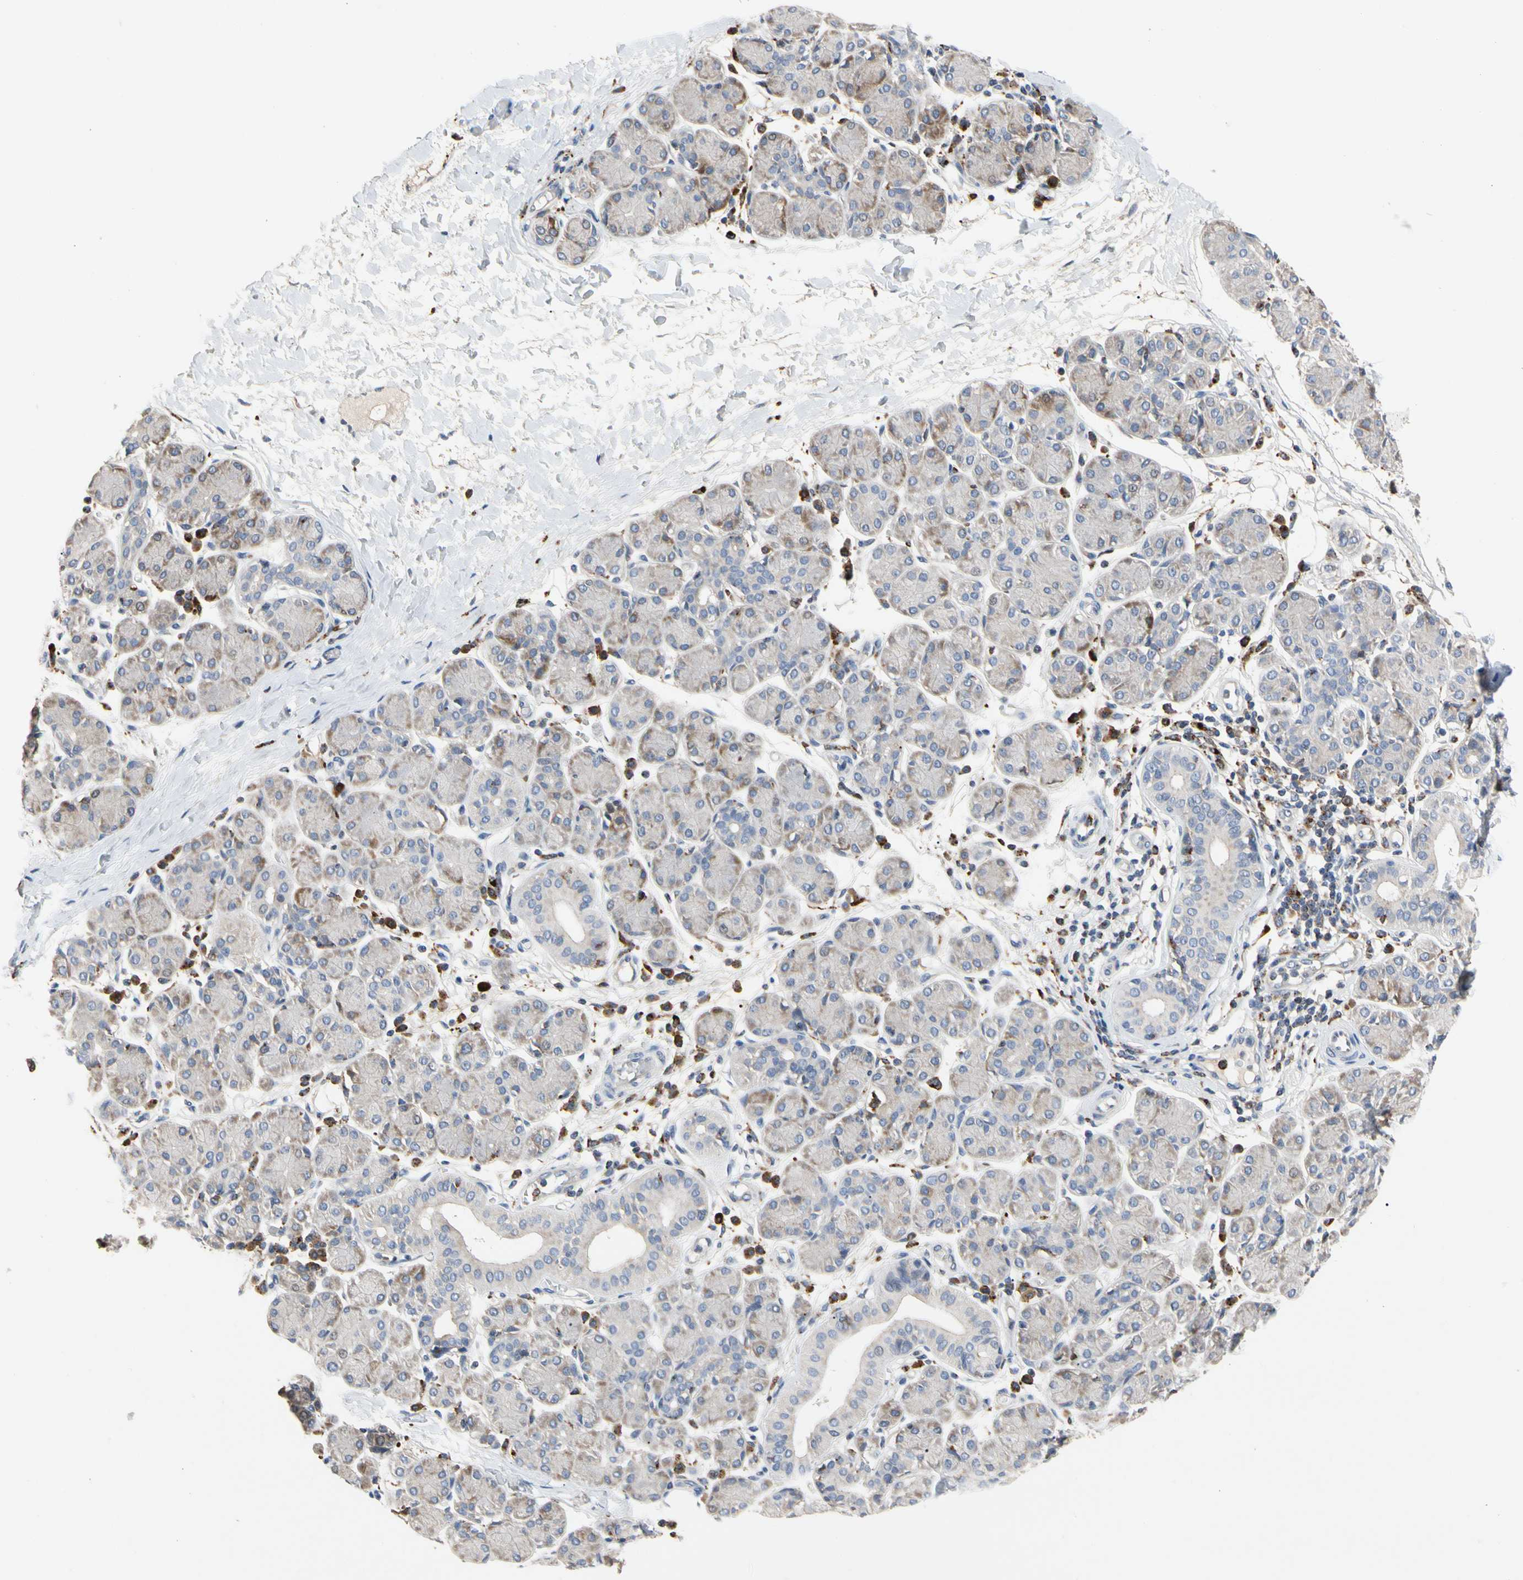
{"staining": {"intensity": "weak", "quantity": "25%-75%", "location": "cytoplasmic/membranous"}, "tissue": "salivary gland", "cell_type": "Glandular cells", "image_type": "normal", "snomed": [{"axis": "morphology", "description": "Normal tissue, NOS"}, {"axis": "morphology", "description": "Inflammation, NOS"}, {"axis": "topography", "description": "Lymph node"}, {"axis": "topography", "description": "Salivary gland"}], "caption": "Salivary gland stained with DAB immunohistochemistry (IHC) displays low levels of weak cytoplasmic/membranous staining in approximately 25%-75% of glandular cells.", "gene": "ADA2", "patient": {"sex": "male", "age": 3}}